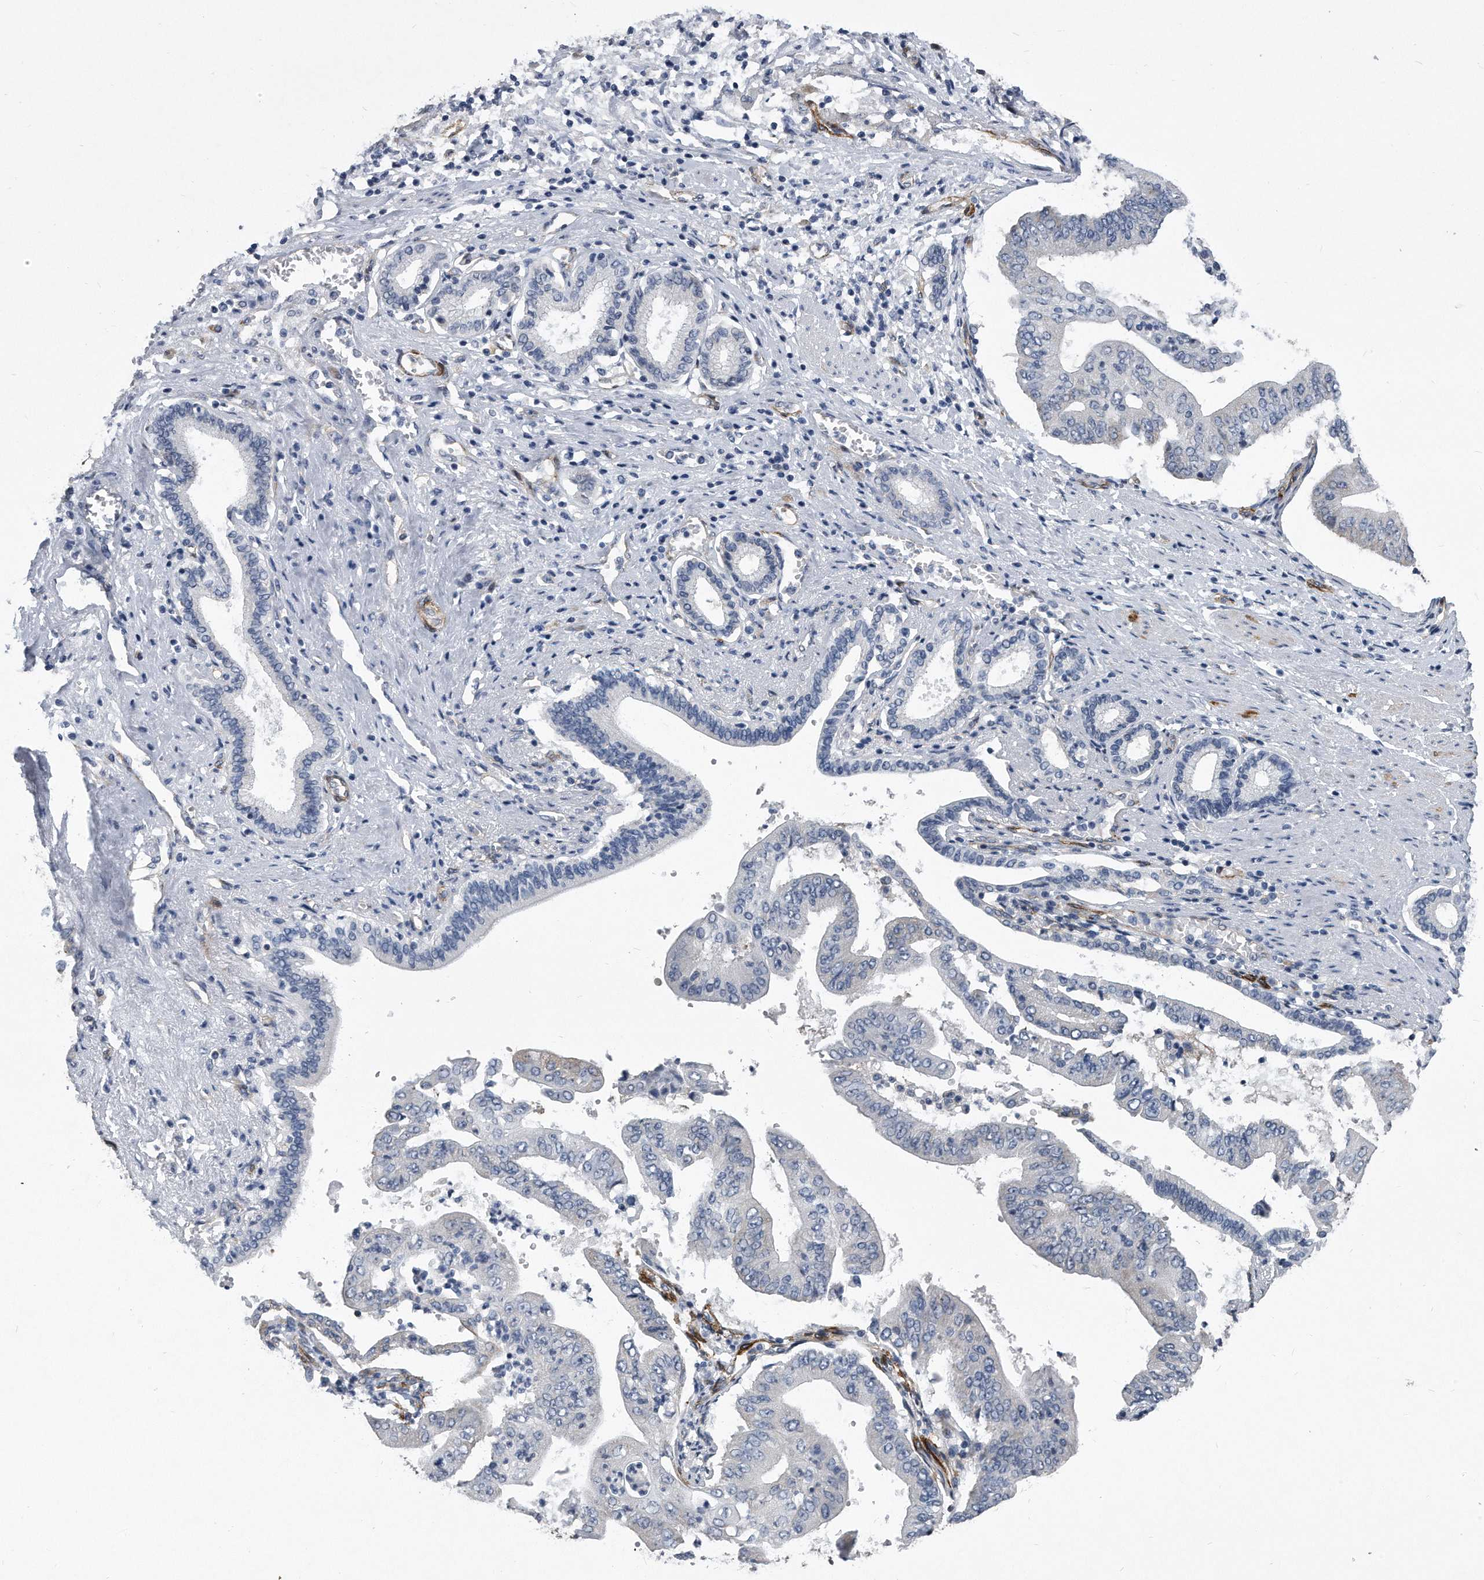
{"staining": {"intensity": "weak", "quantity": "25%-75%", "location": "cytoplasmic/membranous"}, "tissue": "pancreatic cancer", "cell_type": "Tumor cells", "image_type": "cancer", "snomed": [{"axis": "morphology", "description": "Adenocarcinoma, NOS"}, {"axis": "topography", "description": "Pancreas"}], "caption": "This histopathology image reveals pancreatic cancer (adenocarcinoma) stained with immunohistochemistry to label a protein in brown. The cytoplasmic/membranous of tumor cells show weak positivity for the protein. Nuclei are counter-stained blue.", "gene": "EIF2B4", "patient": {"sex": "female", "age": 77}}